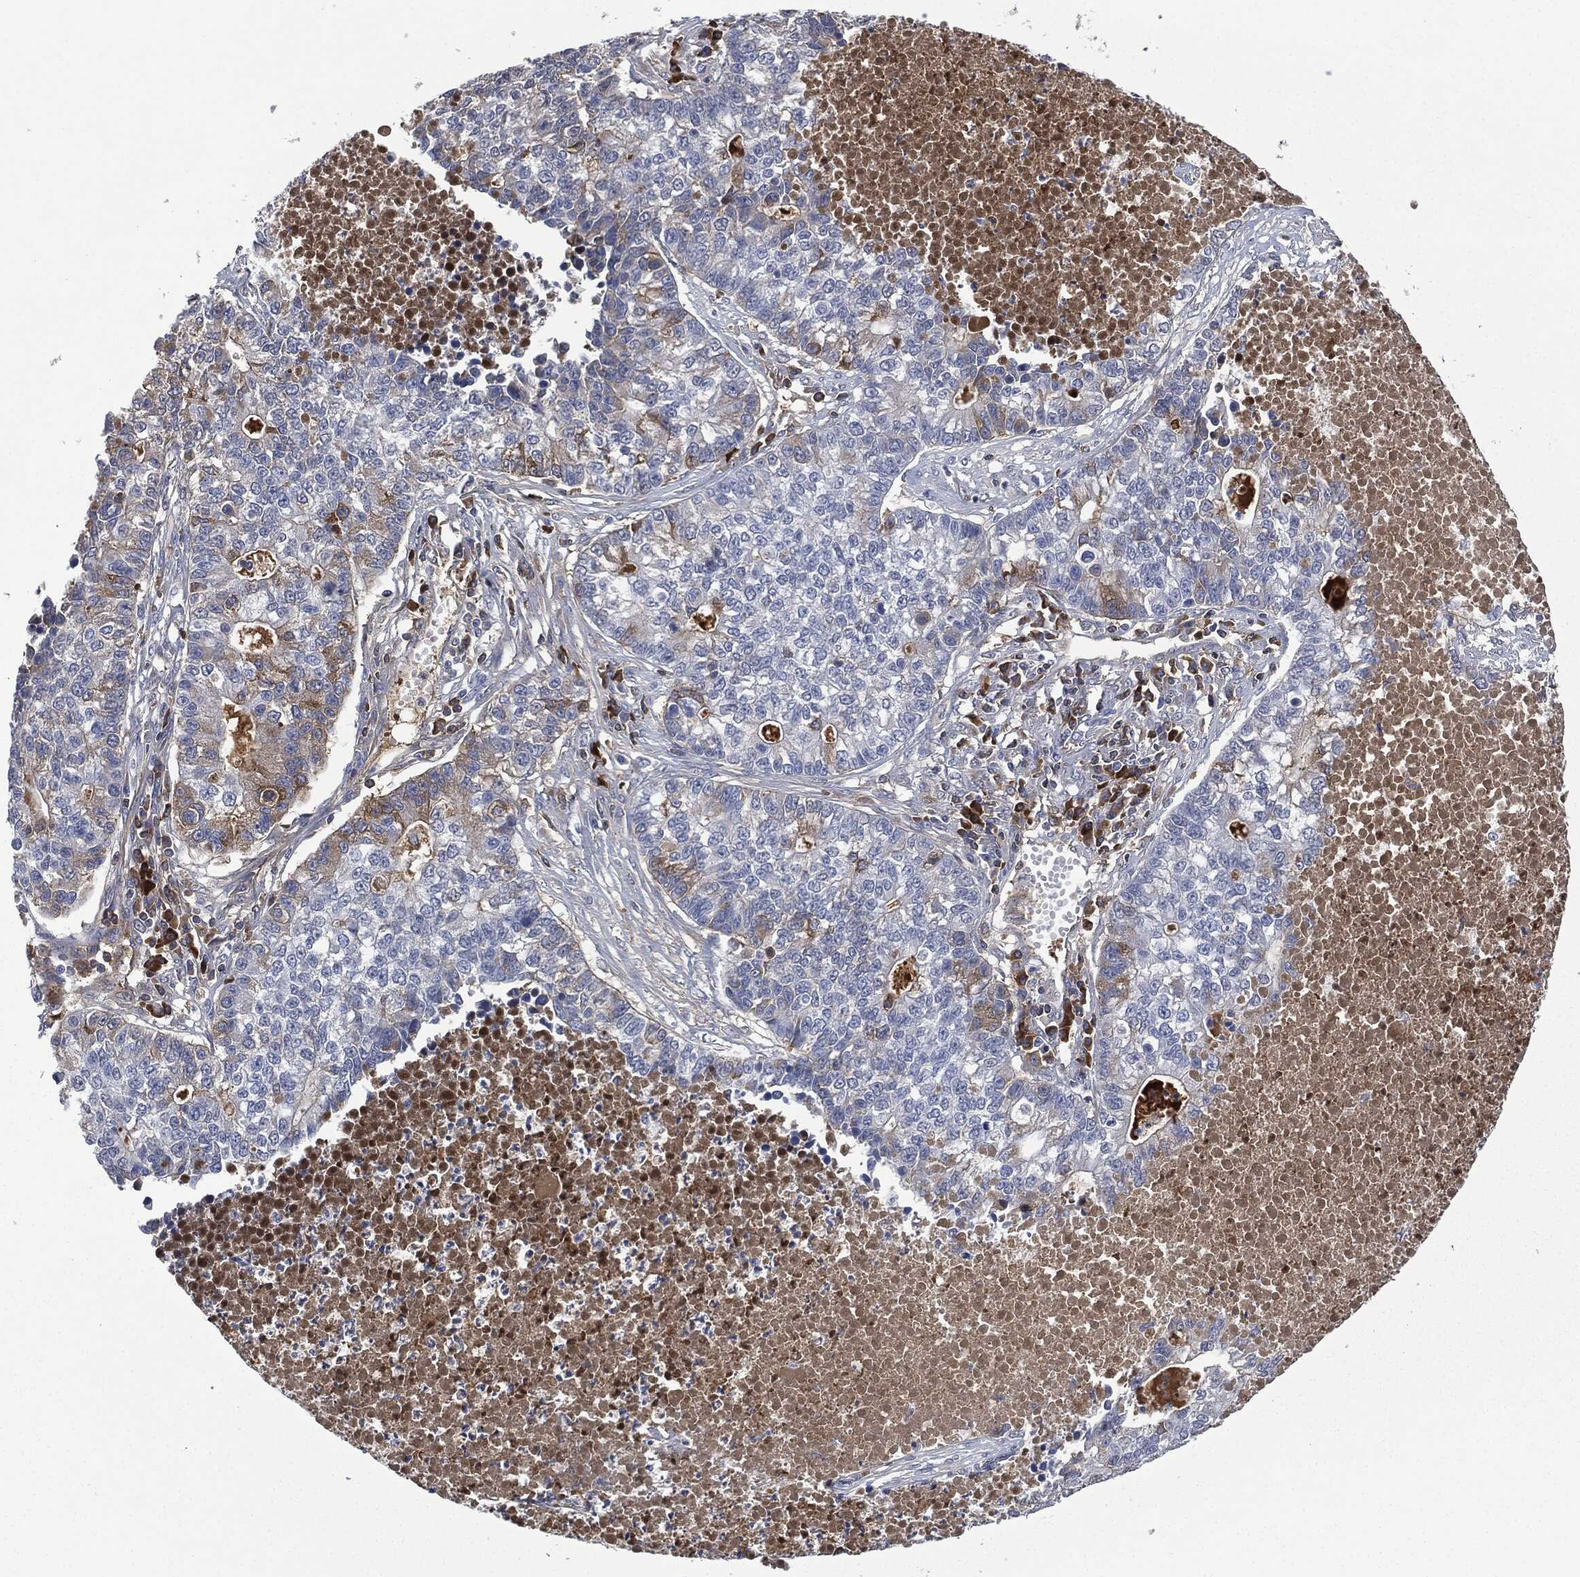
{"staining": {"intensity": "weak", "quantity": "<25%", "location": "cytoplasmic/membranous"}, "tissue": "lung cancer", "cell_type": "Tumor cells", "image_type": "cancer", "snomed": [{"axis": "morphology", "description": "Adenocarcinoma, NOS"}, {"axis": "topography", "description": "Lung"}], "caption": "High magnification brightfield microscopy of lung cancer (adenocarcinoma) stained with DAB (brown) and counterstained with hematoxylin (blue): tumor cells show no significant staining. (Stains: DAB (3,3'-diaminobenzidine) IHC with hematoxylin counter stain, Microscopy: brightfield microscopy at high magnification).", "gene": "SIGLEC7", "patient": {"sex": "male", "age": 57}}